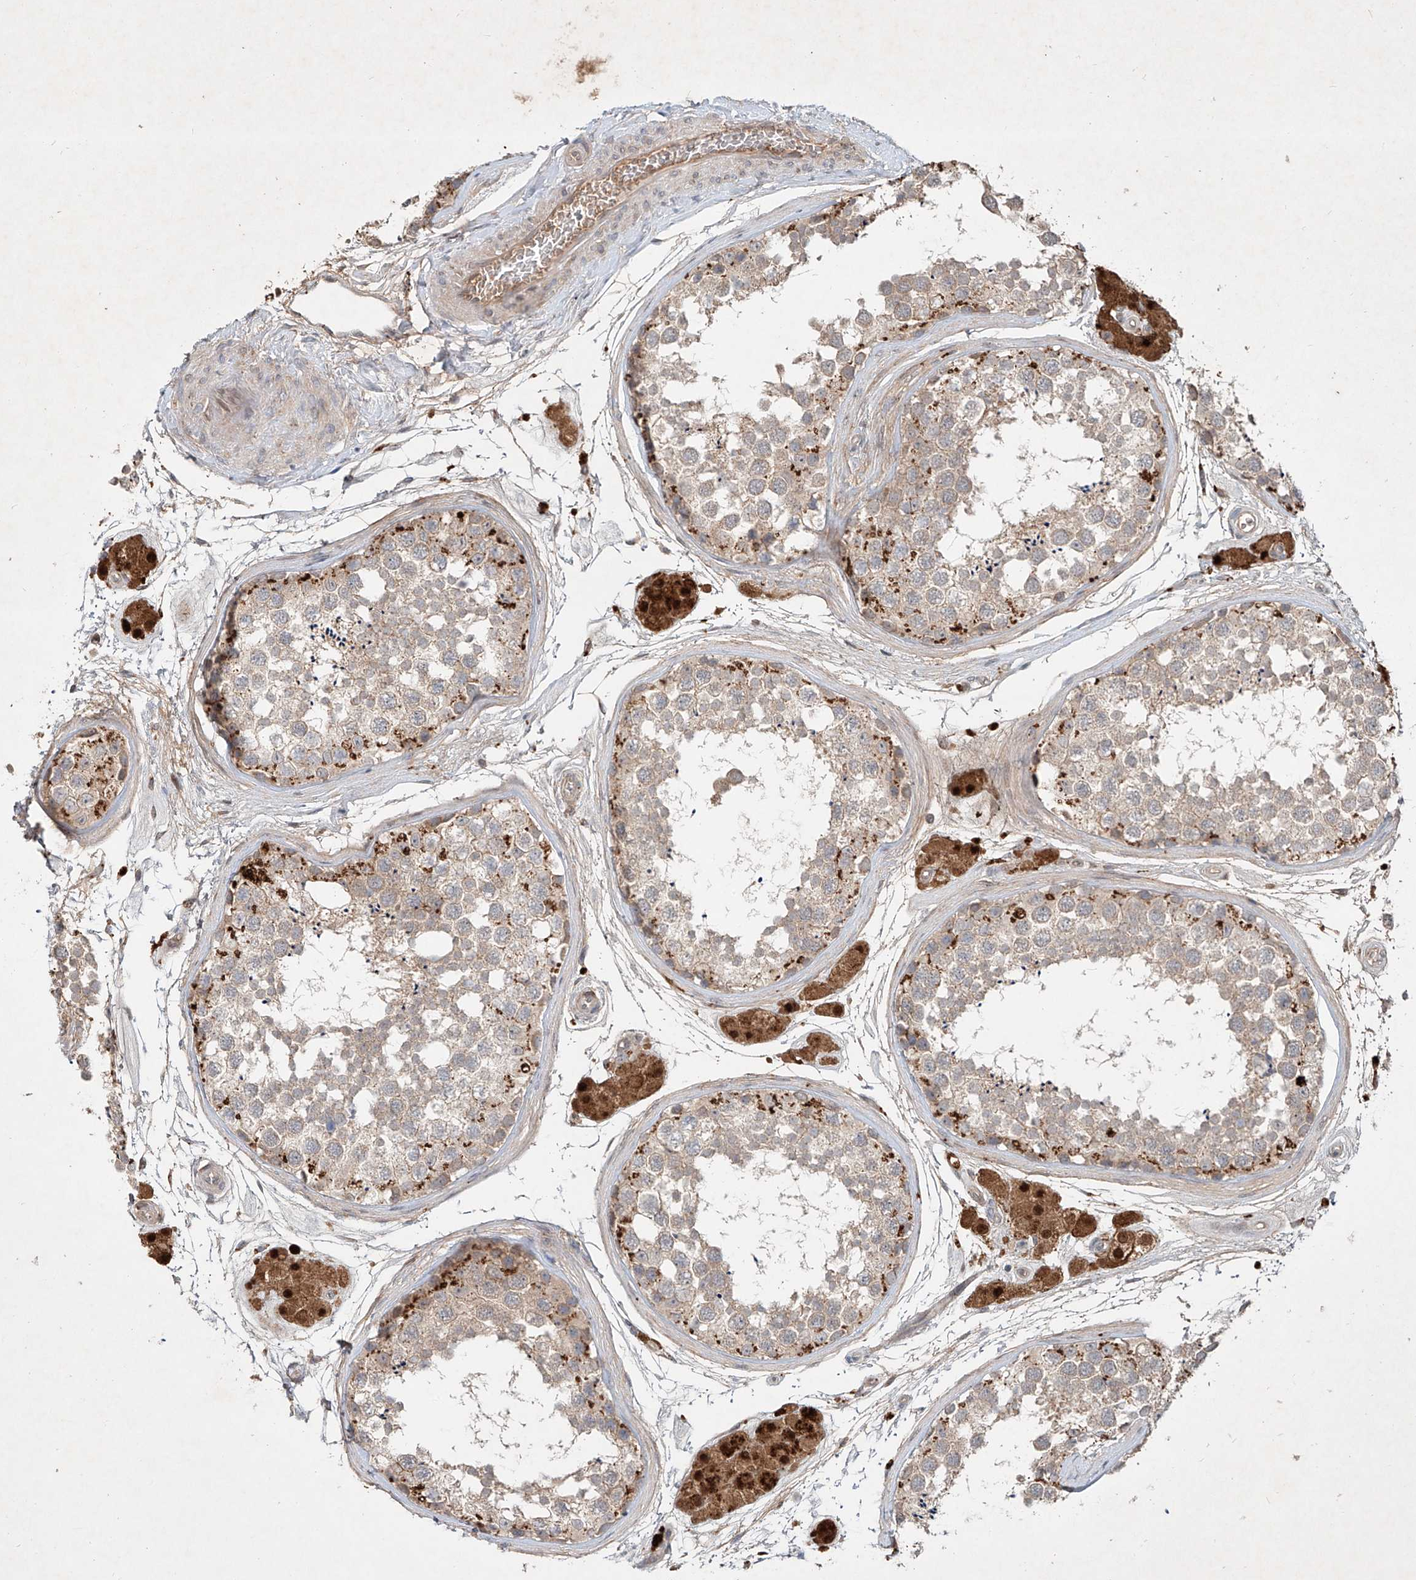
{"staining": {"intensity": "moderate", "quantity": "25%-75%", "location": "cytoplasmic/membranous"}, "tissue": "testis", "cell_type": "Cells in seminiferous ducts", "image_type": "normal", "snomed": [{"axis": "morphology", "description": "Normal tissue, NOS"}, {"axis": "topography", "description": "Testis"}], "caption": "Unremarkable testis demonstrates moderate cytoplasmic/membranous expression in approximately 25%-75% of cells in seminiferous ducts.", "gene": "IER5", "patient": {"sex": "male", "age": 56}}